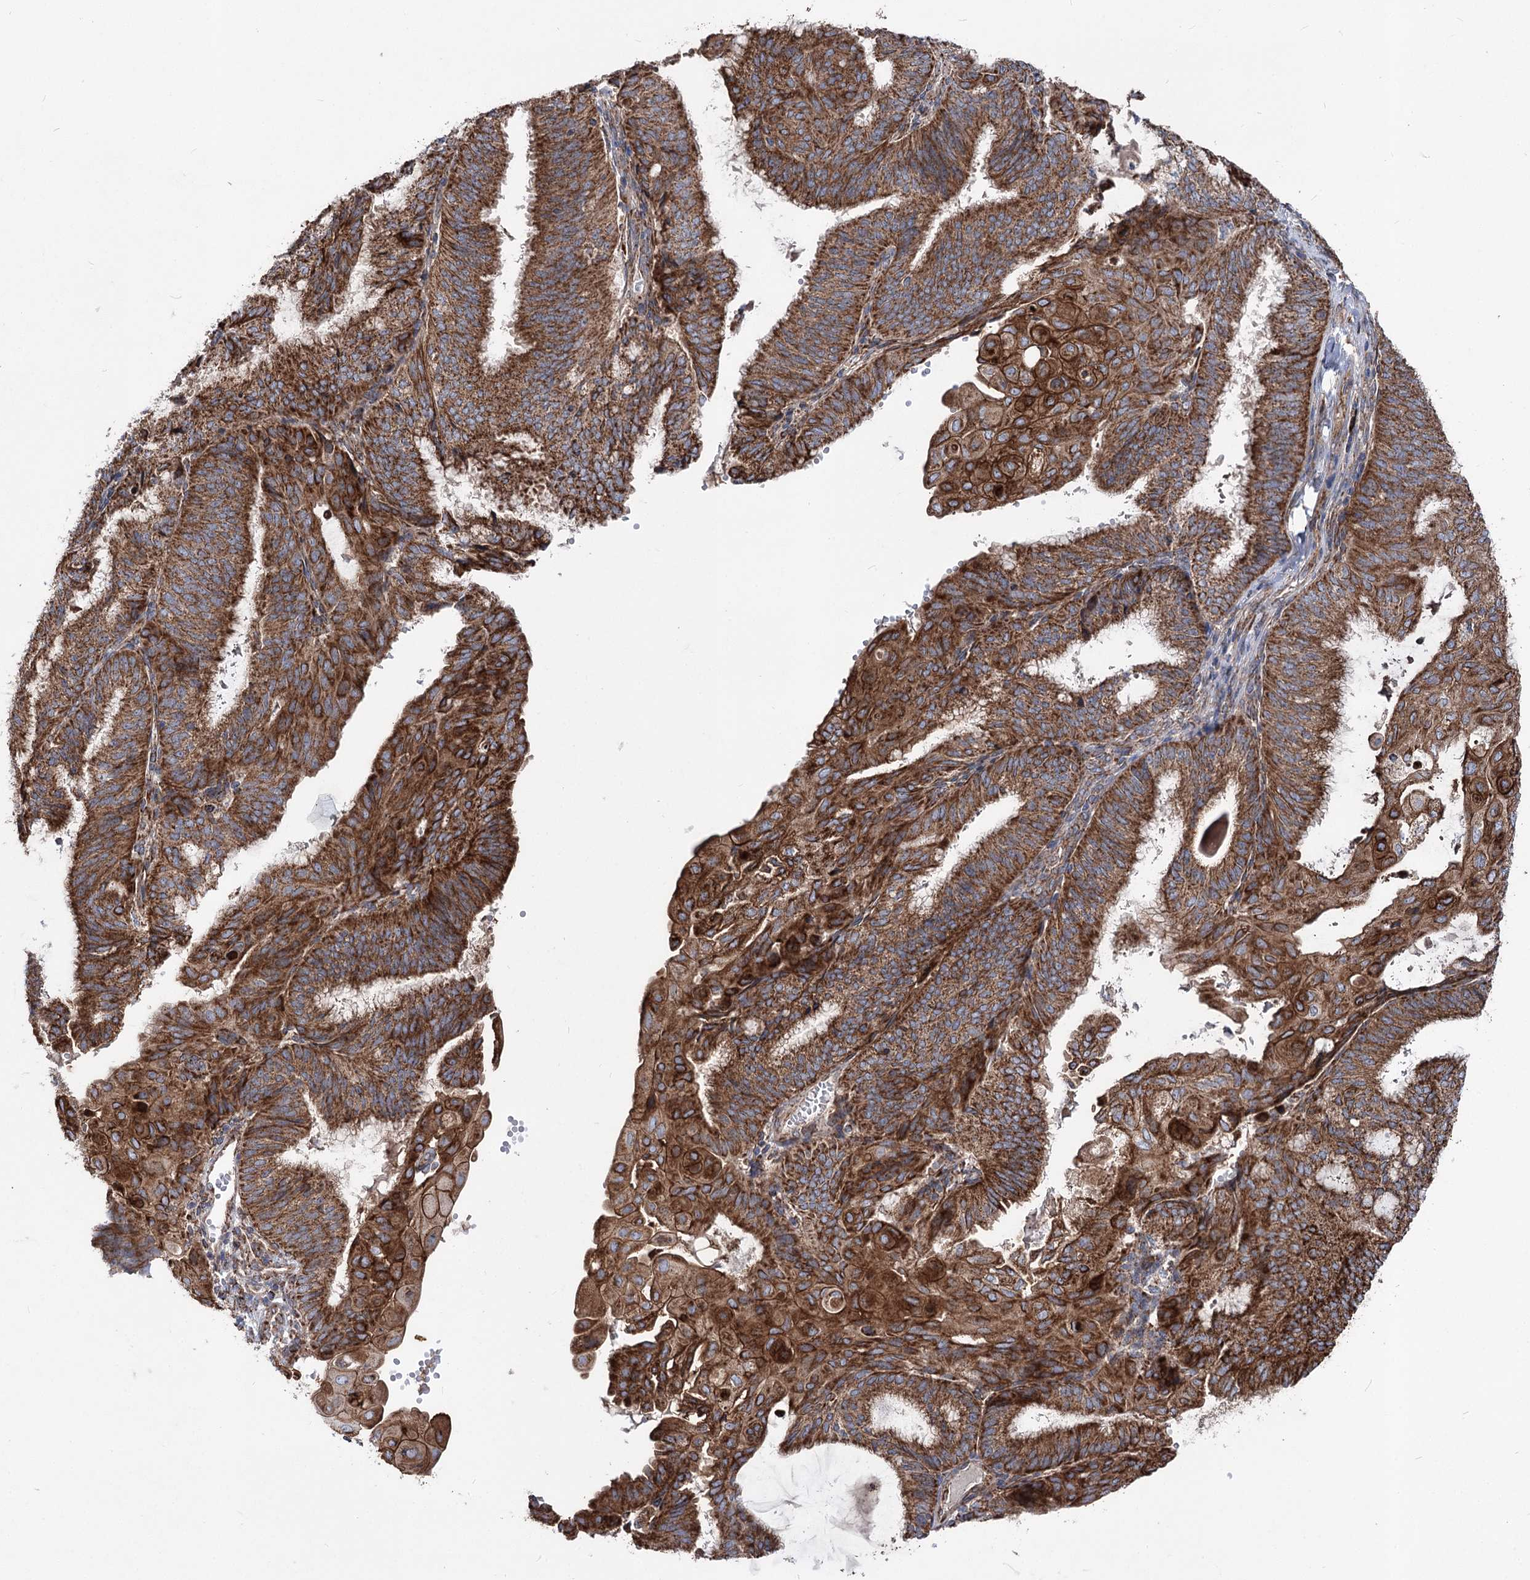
{"staining": {"intensity": "strong", "quantity": ">75%", "location": "cytoplasmic/membranous"}, "tissue": "endometrial cancer", "cell_type": "Tumor cells", "image_type": "cancer", "snomed": [{"axis": "morphology", "description": "Adenocarcinoma, NOS"}, {"axis": "topography", "description": "Endometrium"}], "caption": "Protein expression analysis of human endometrial cancer (adenocarcinoma) reveals strong cytoplasmic/membranous staining in about >75% of tumor cells.", "gene": "MSANTD2", "patient": {"sex": "female", "age": 49}}